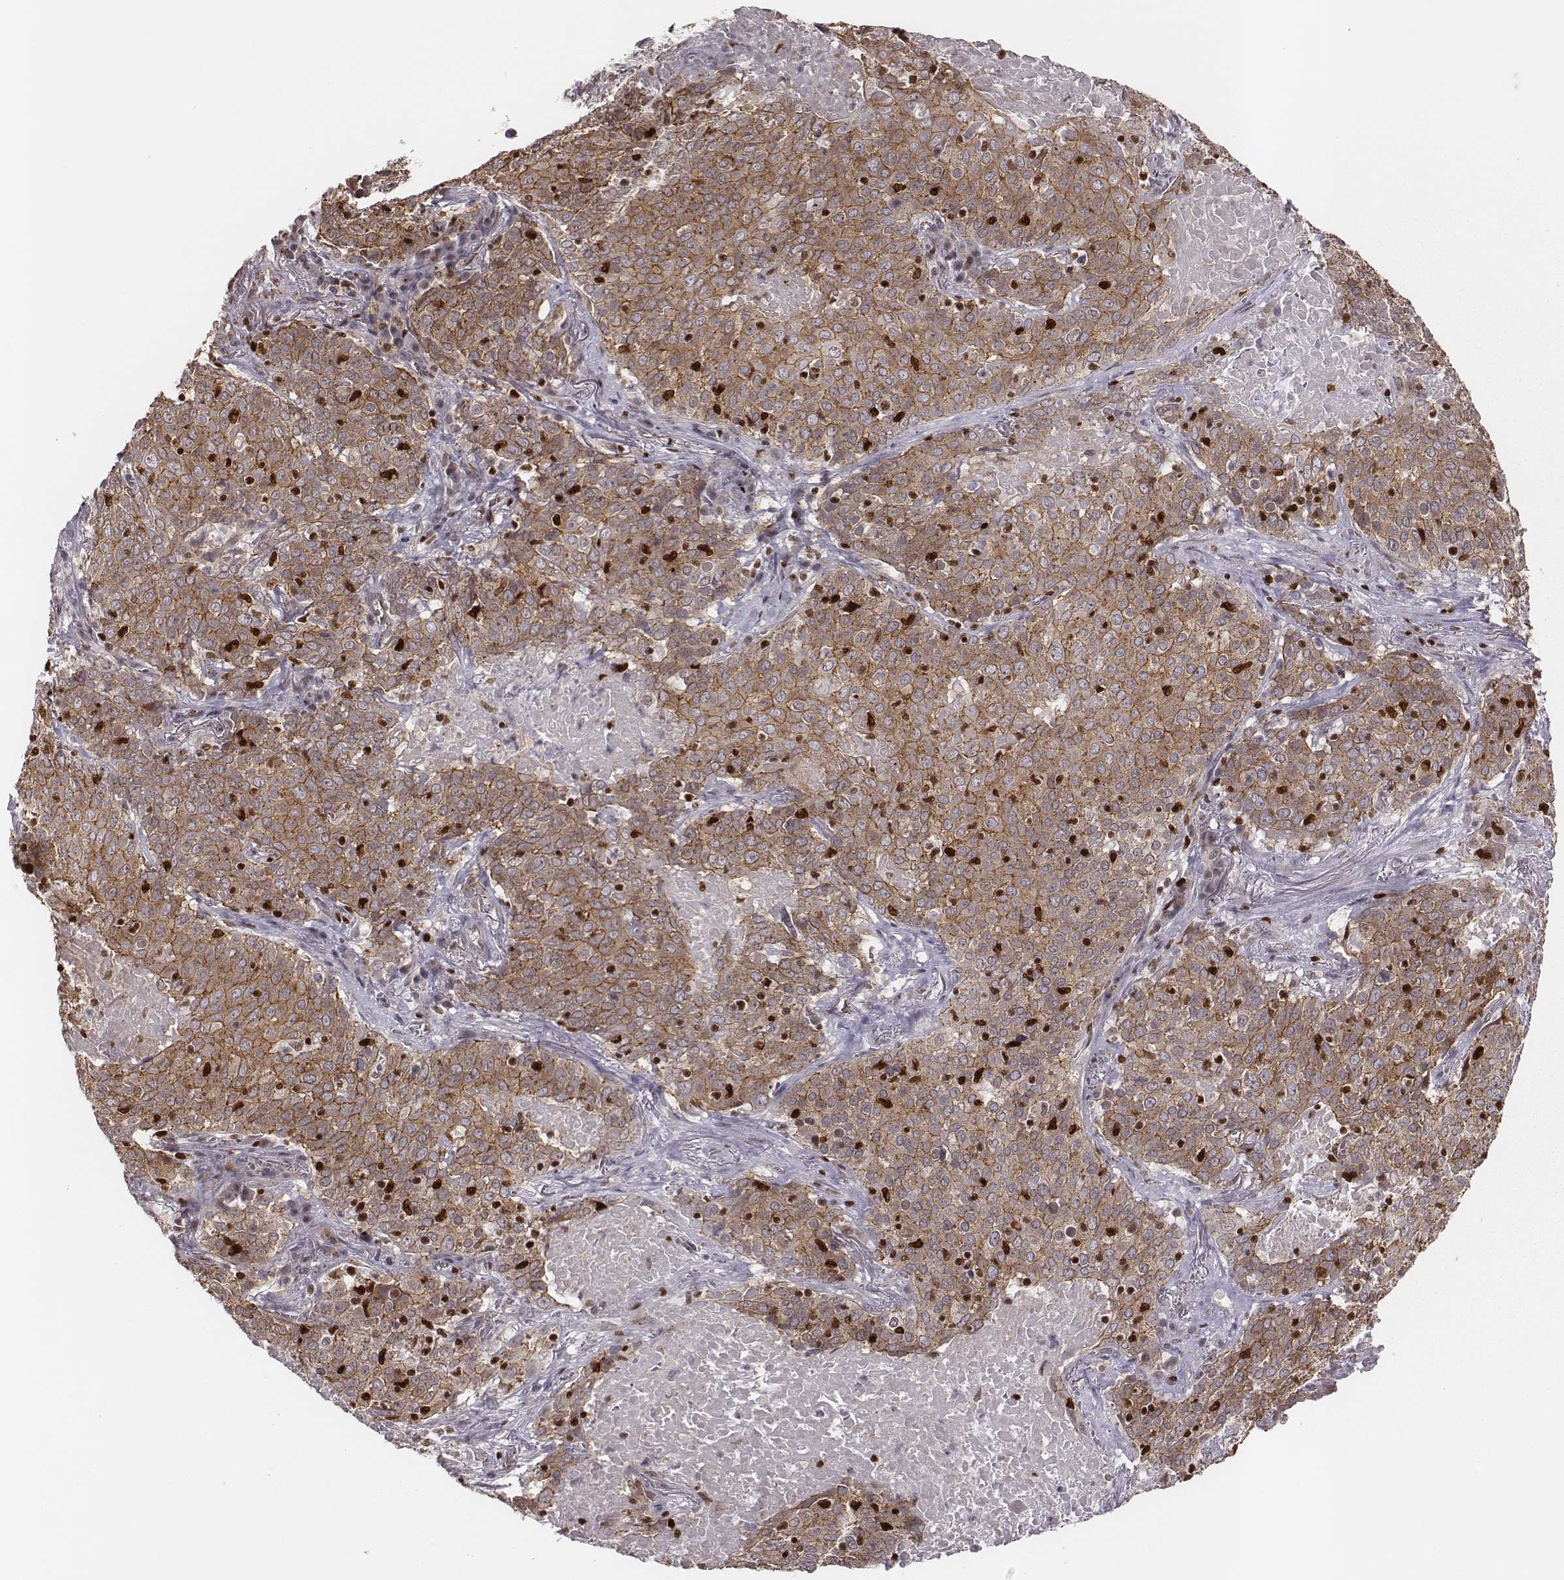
{"staining": {"intensity": "moderate", "quantity": ">75%", "location": "cytoplasmic/membranous"}, "tissue": "lung cancer", "cell_type": "Tumor cells", "image_type": "cancer", "snomed": [{"axis": "morphology", "description": "Squamous cell carcinoma, NOS"}, {"axis": "topography", "description": "Lung"}], "caption": "High-magnification brightfield microscopy of lung cancer (squamous cell carcinoma) stained with DAB (brown) and counterstained with hematoxylin (blue). tumor cells exhibit moderate cytoplasmic/membranous positivity is appreciated in approximately>75% of cells. (brown staining indicates protein expression, while blue staining denotes nuclei).", "gene": "WDR59", "patient": {"sex": "male", "age": 82}}